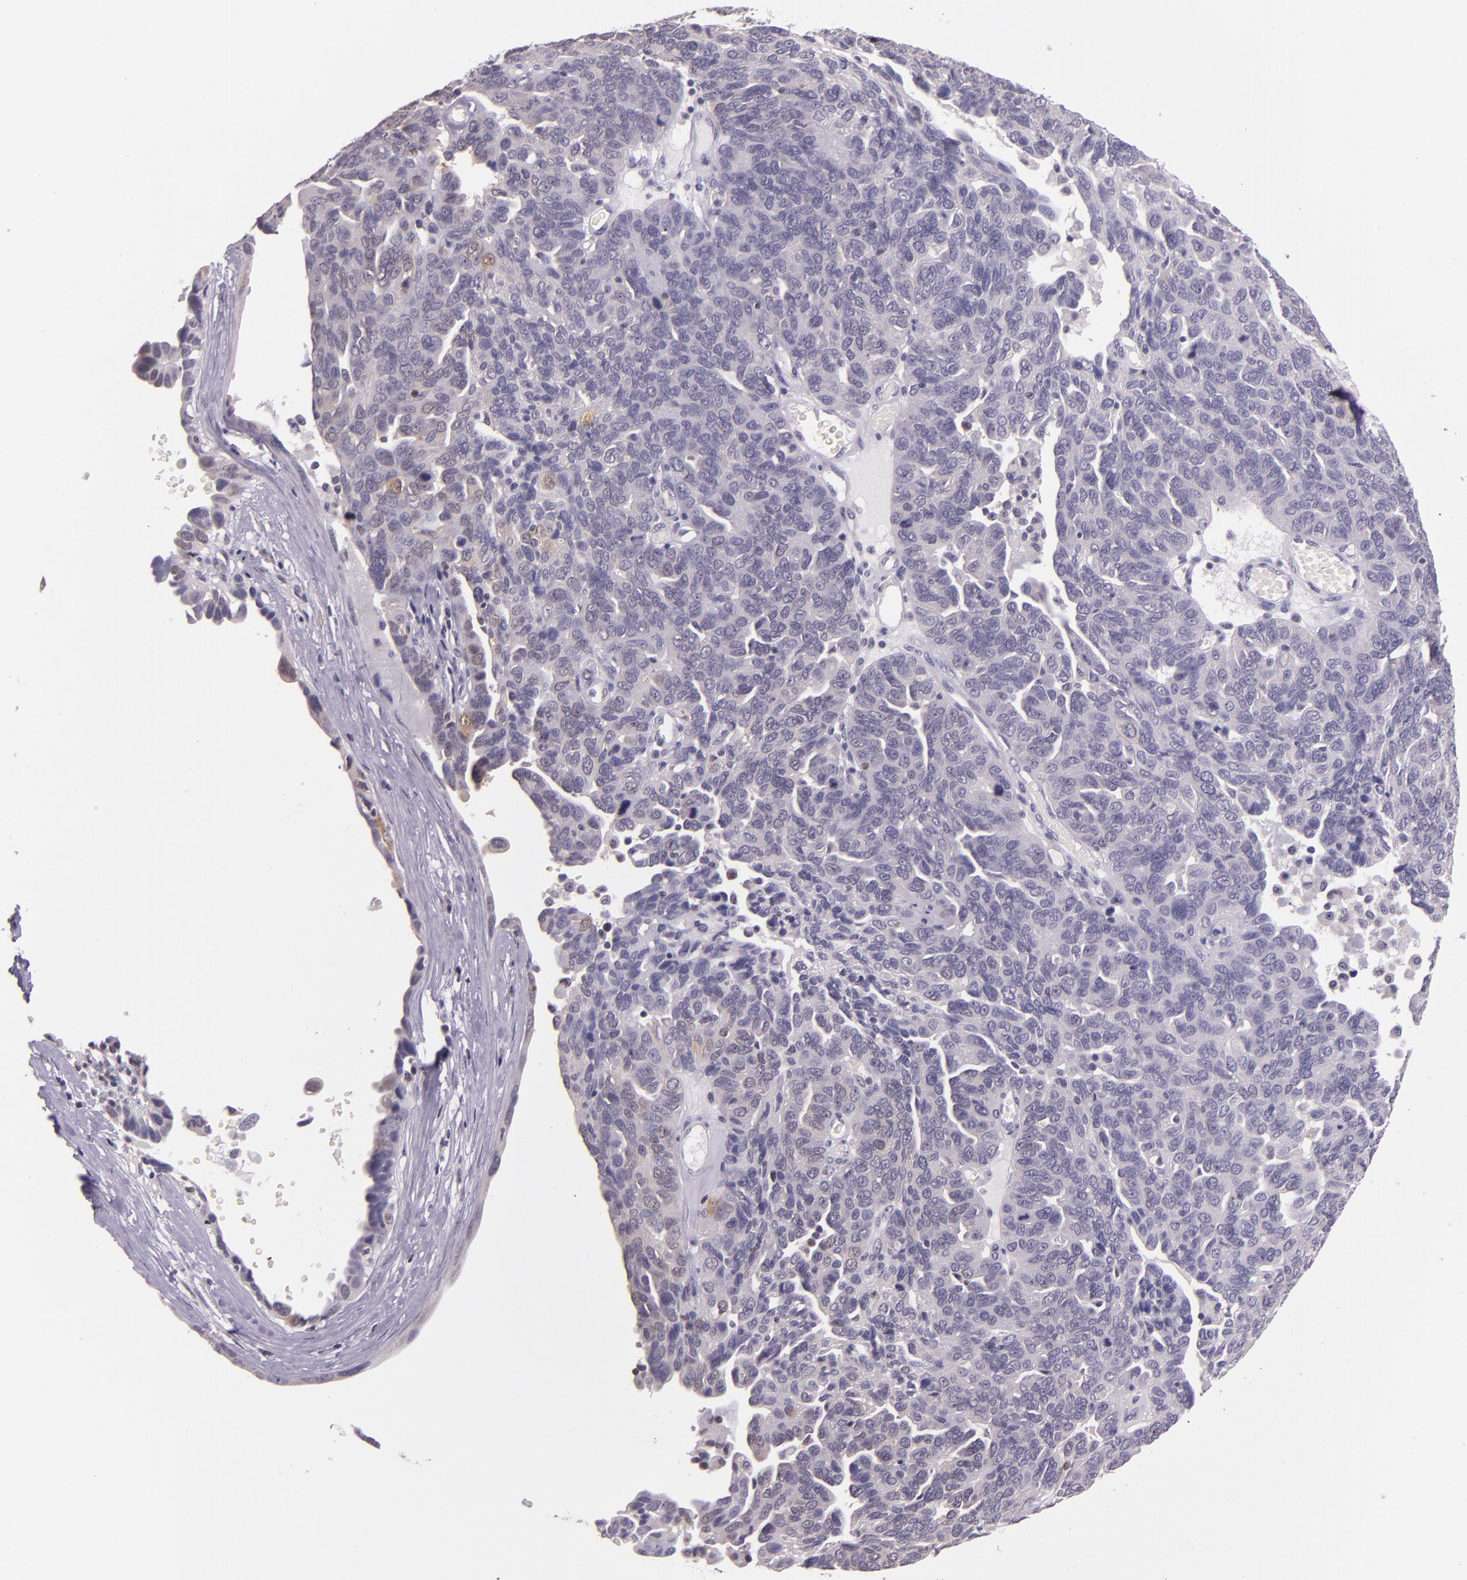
{"staining": {"intensity": "negative", "quantity": "none", "location": "none"}, "tissue": "ovarian cancer", "cell_type": "Tumor cells", "image_type": "cancer", "snomed": [{"axis": "morphology", "description": "Cystadenocarcinoma, serous, NOS"}, {"axis": "topography", "description": "Ovary"}], "caption": "The histopathology image shows no significant expression in tumor cells of ovarian cancer (serous cystadenocarcinoma).", "gene": "HSPA8", "patient": {"sex": "female", "age": 64}}